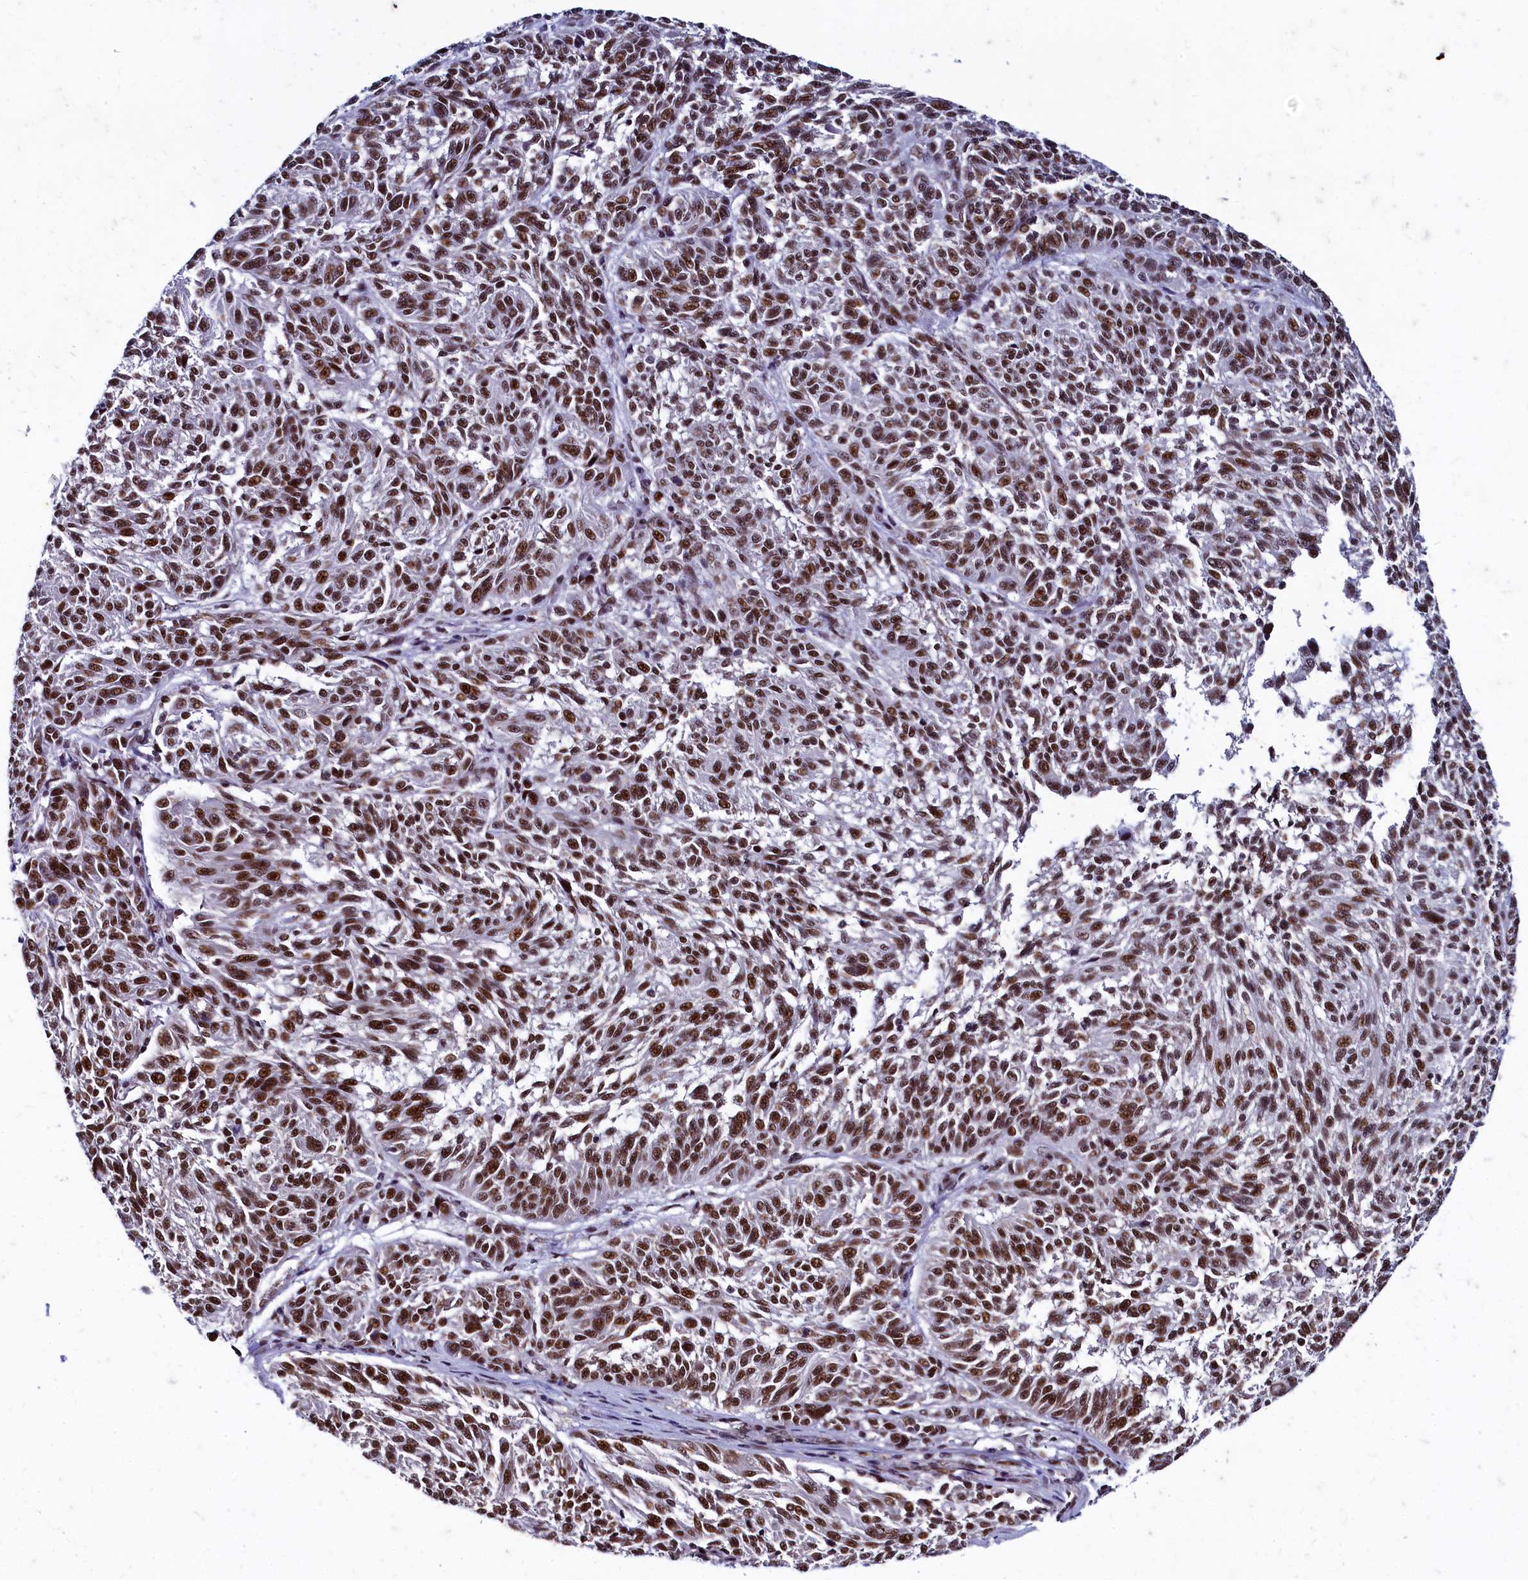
{"staining": {"intensity": "strong", "quantity": ">75%", "location": "nuclear"}, "tissue": "melanoma", "cell_type": "Tumor cells", "image_type": "cancer", "snomed": [{"axis": "morphology", "description": "Malignant melanoma, NOS"}, {"axis": "topography", "description": "Skin"}], "caption": "Brown immunohistochemical staining in human malignant melanoma displays strong nuclear staining in approximately >75% of tumor cells.", "gene": "CPSF7", "patient": {"sex": "male", "age": 53}}